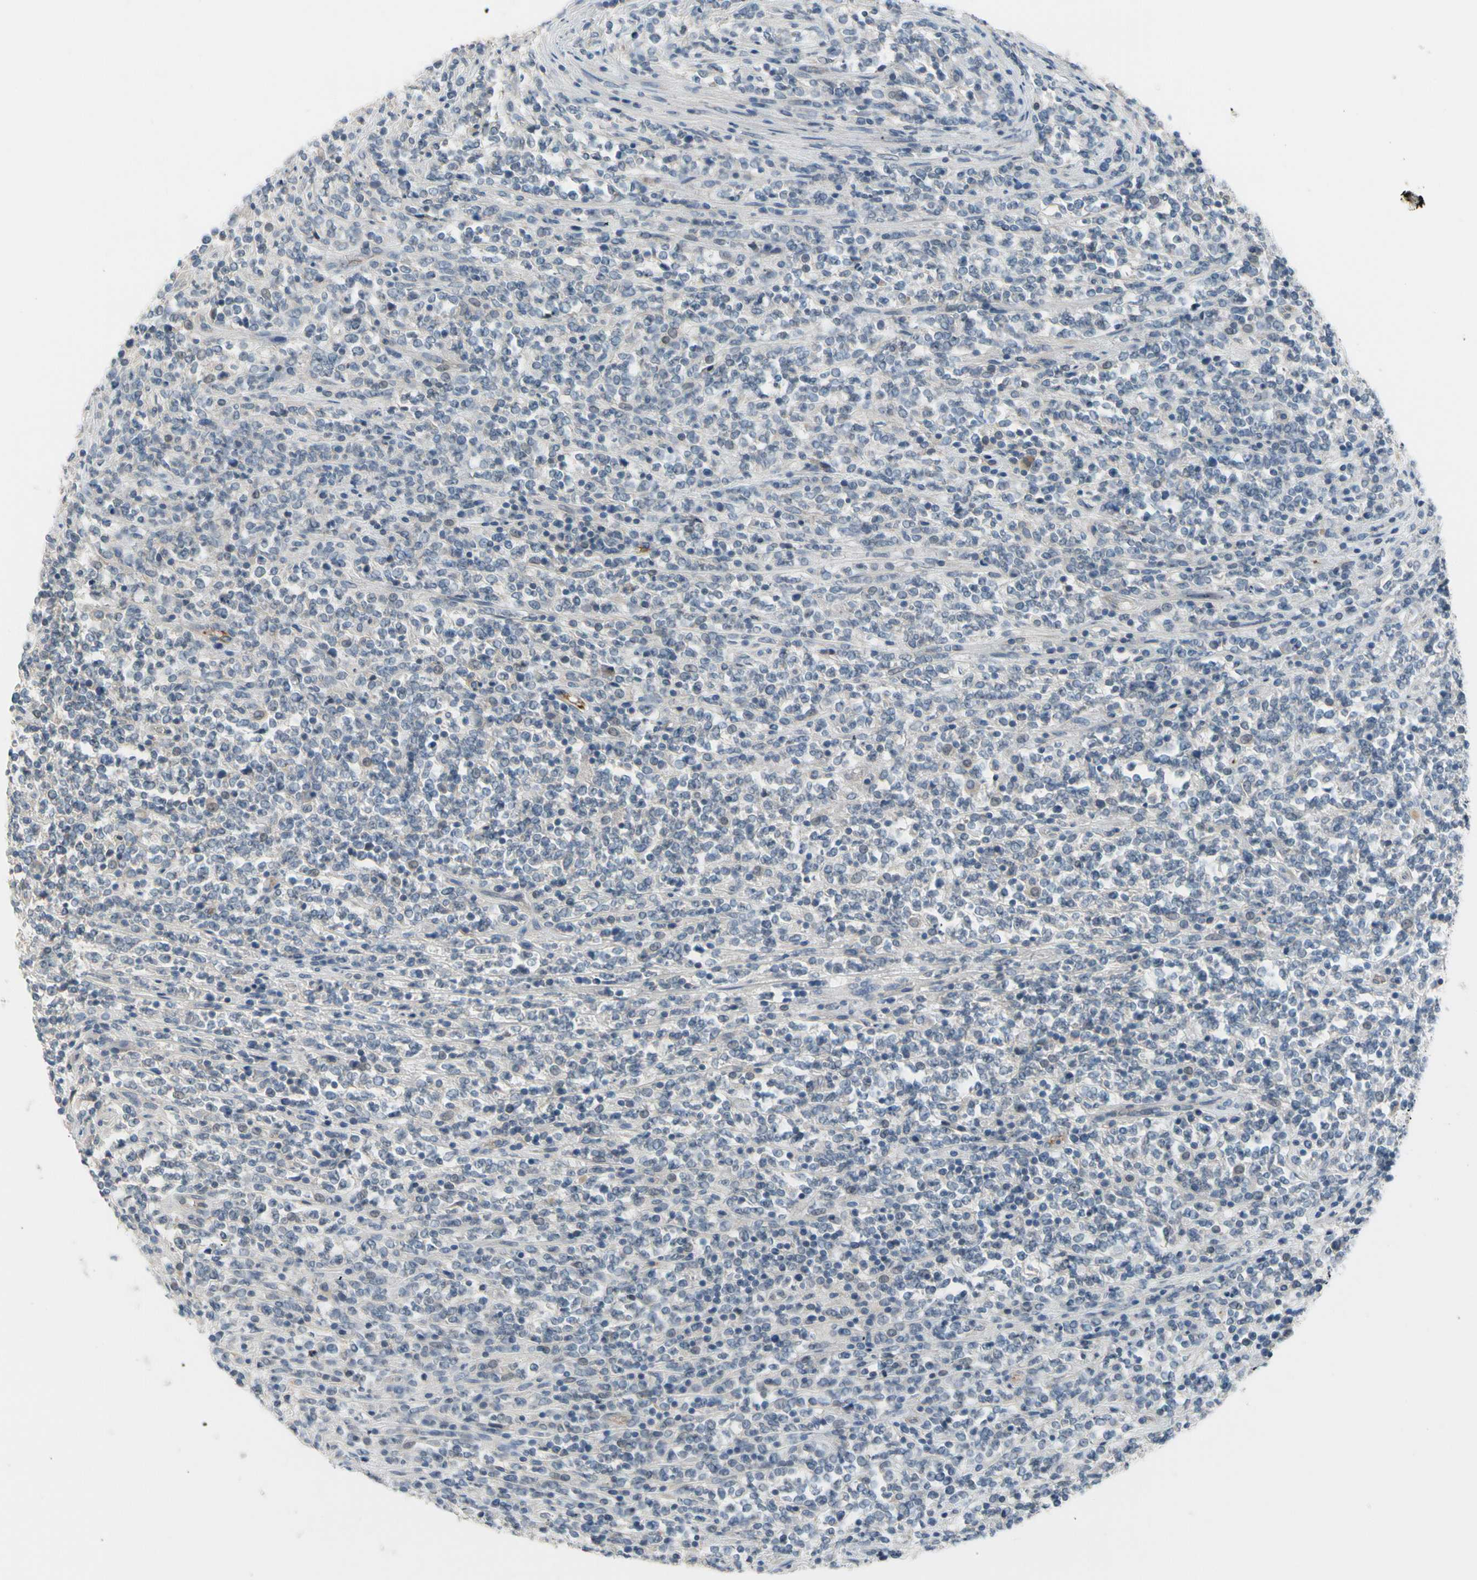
{"staining": {"intensity": "negative", "quantity": "none", "location": "none"}, "tissue": "lymphoma", "cell_type": "Tumor cells", "image_type": "cancer", "snomed": [{"axis": "morphology", "description": "Malignant lymphoma, non-Hodgkin's type, High grade"}, {"axis": "topography", "description": "Soft tissue"}], "caption": "Immunohistochemistry (IHC) image of neoplastic tissue: high-grade malignant lymphoma, non-Hodgkin's type stained with DAB (3,3'-diaminobenzidine) exhibits no significant protein staining in tumor cells.", "gene": "CNDP1", "patient": {"sex": "male", "age": 18}}